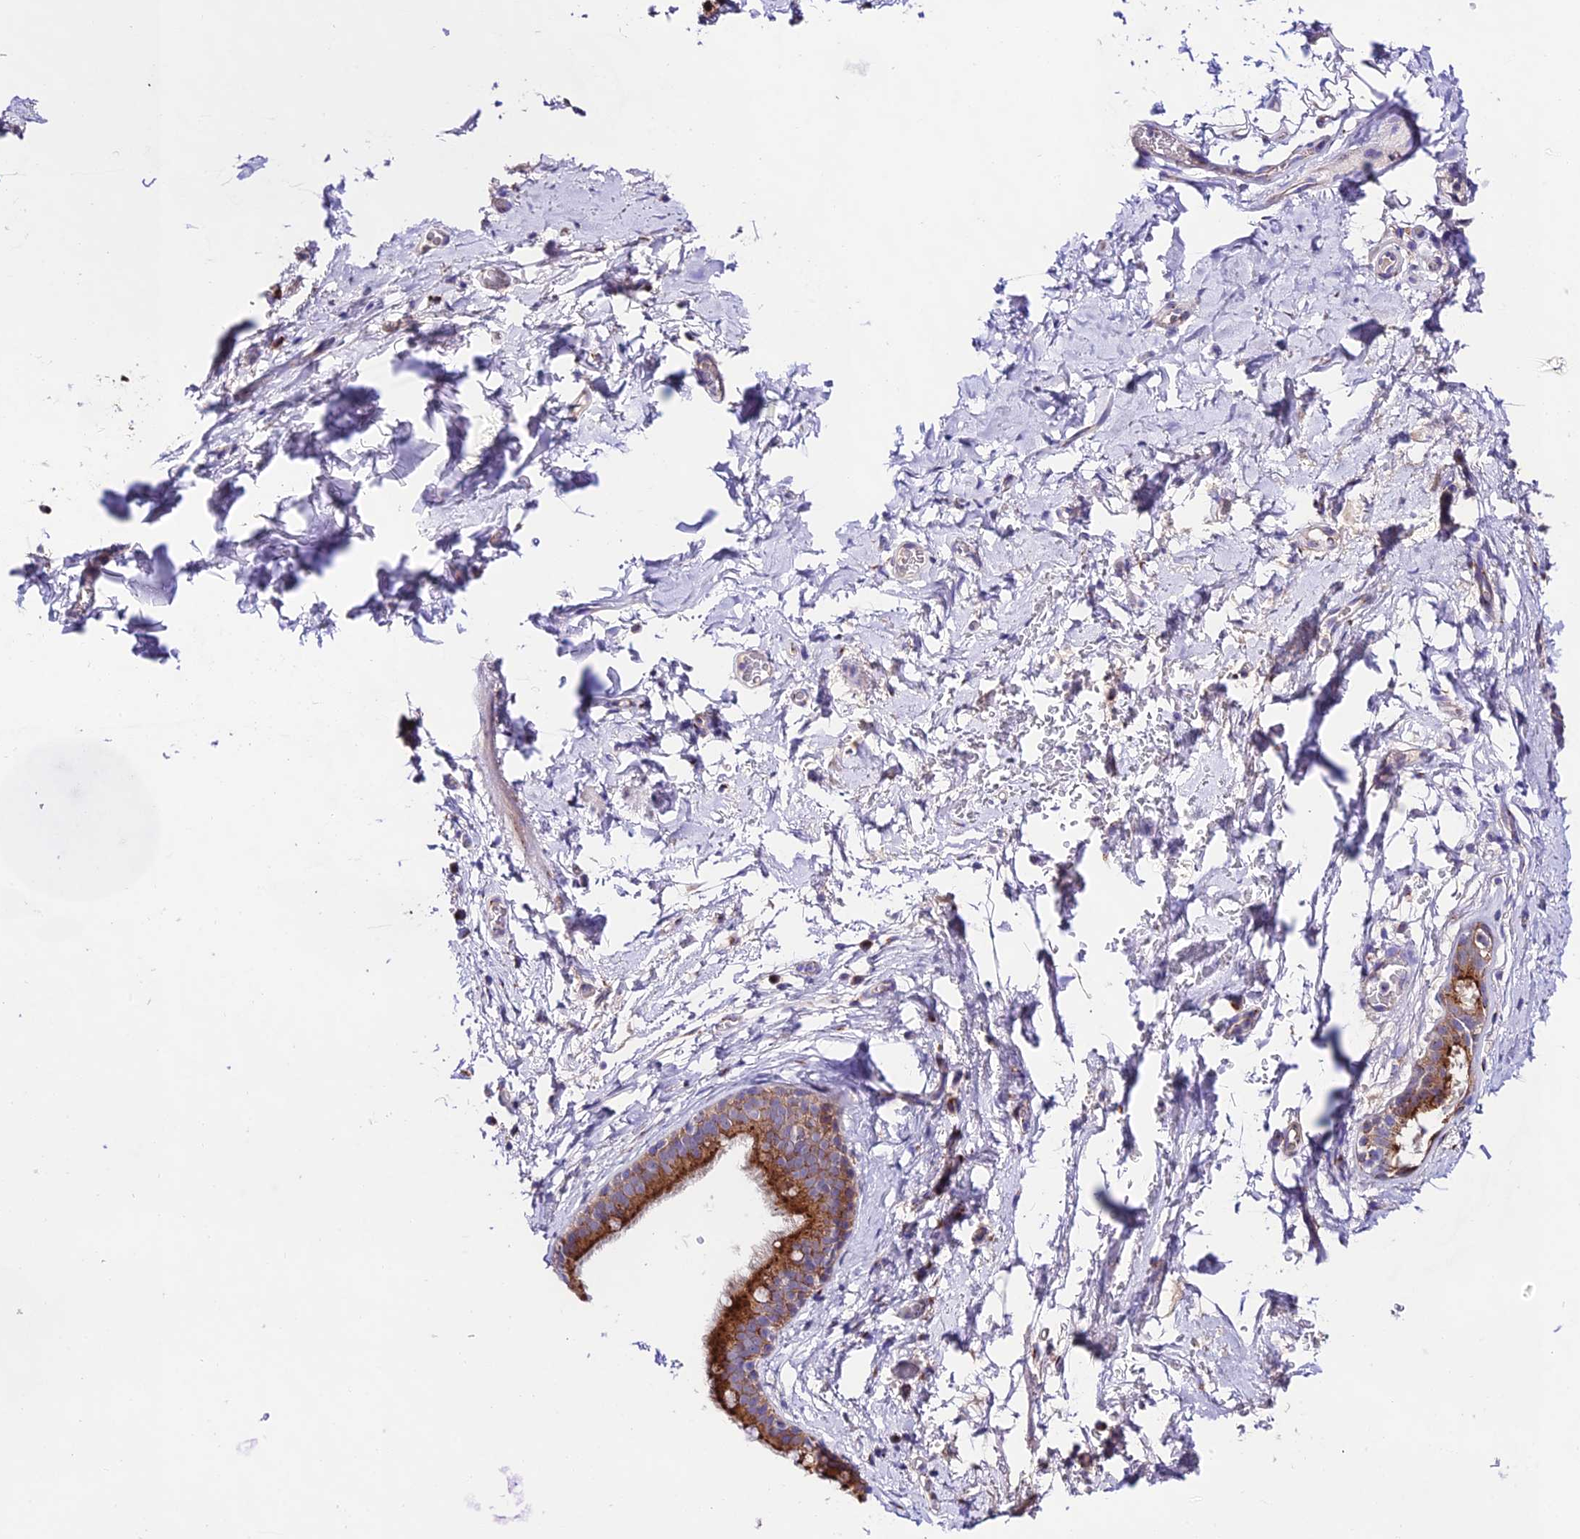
{"staining": {"intensity": "negative", "quantity": "none", "location": "none"}, "tissue": "adipose tissue", "cell_type": "Adipocytes", "image_type": "normal", "snomed": [{"axis": "morphology", "description": "Normal tissue, NOS"}, {"axis": "topography", "description": "Lymph node"}, {"axis": "topography", "description": "Bronchus"}], "caption": "This is an immunohistochemistry histopathology image of unremarkable adipose tissue. There is no expression in adipocytes.", "gene": "LACTB2", "patient": {"sex": "male", "age": 63}}